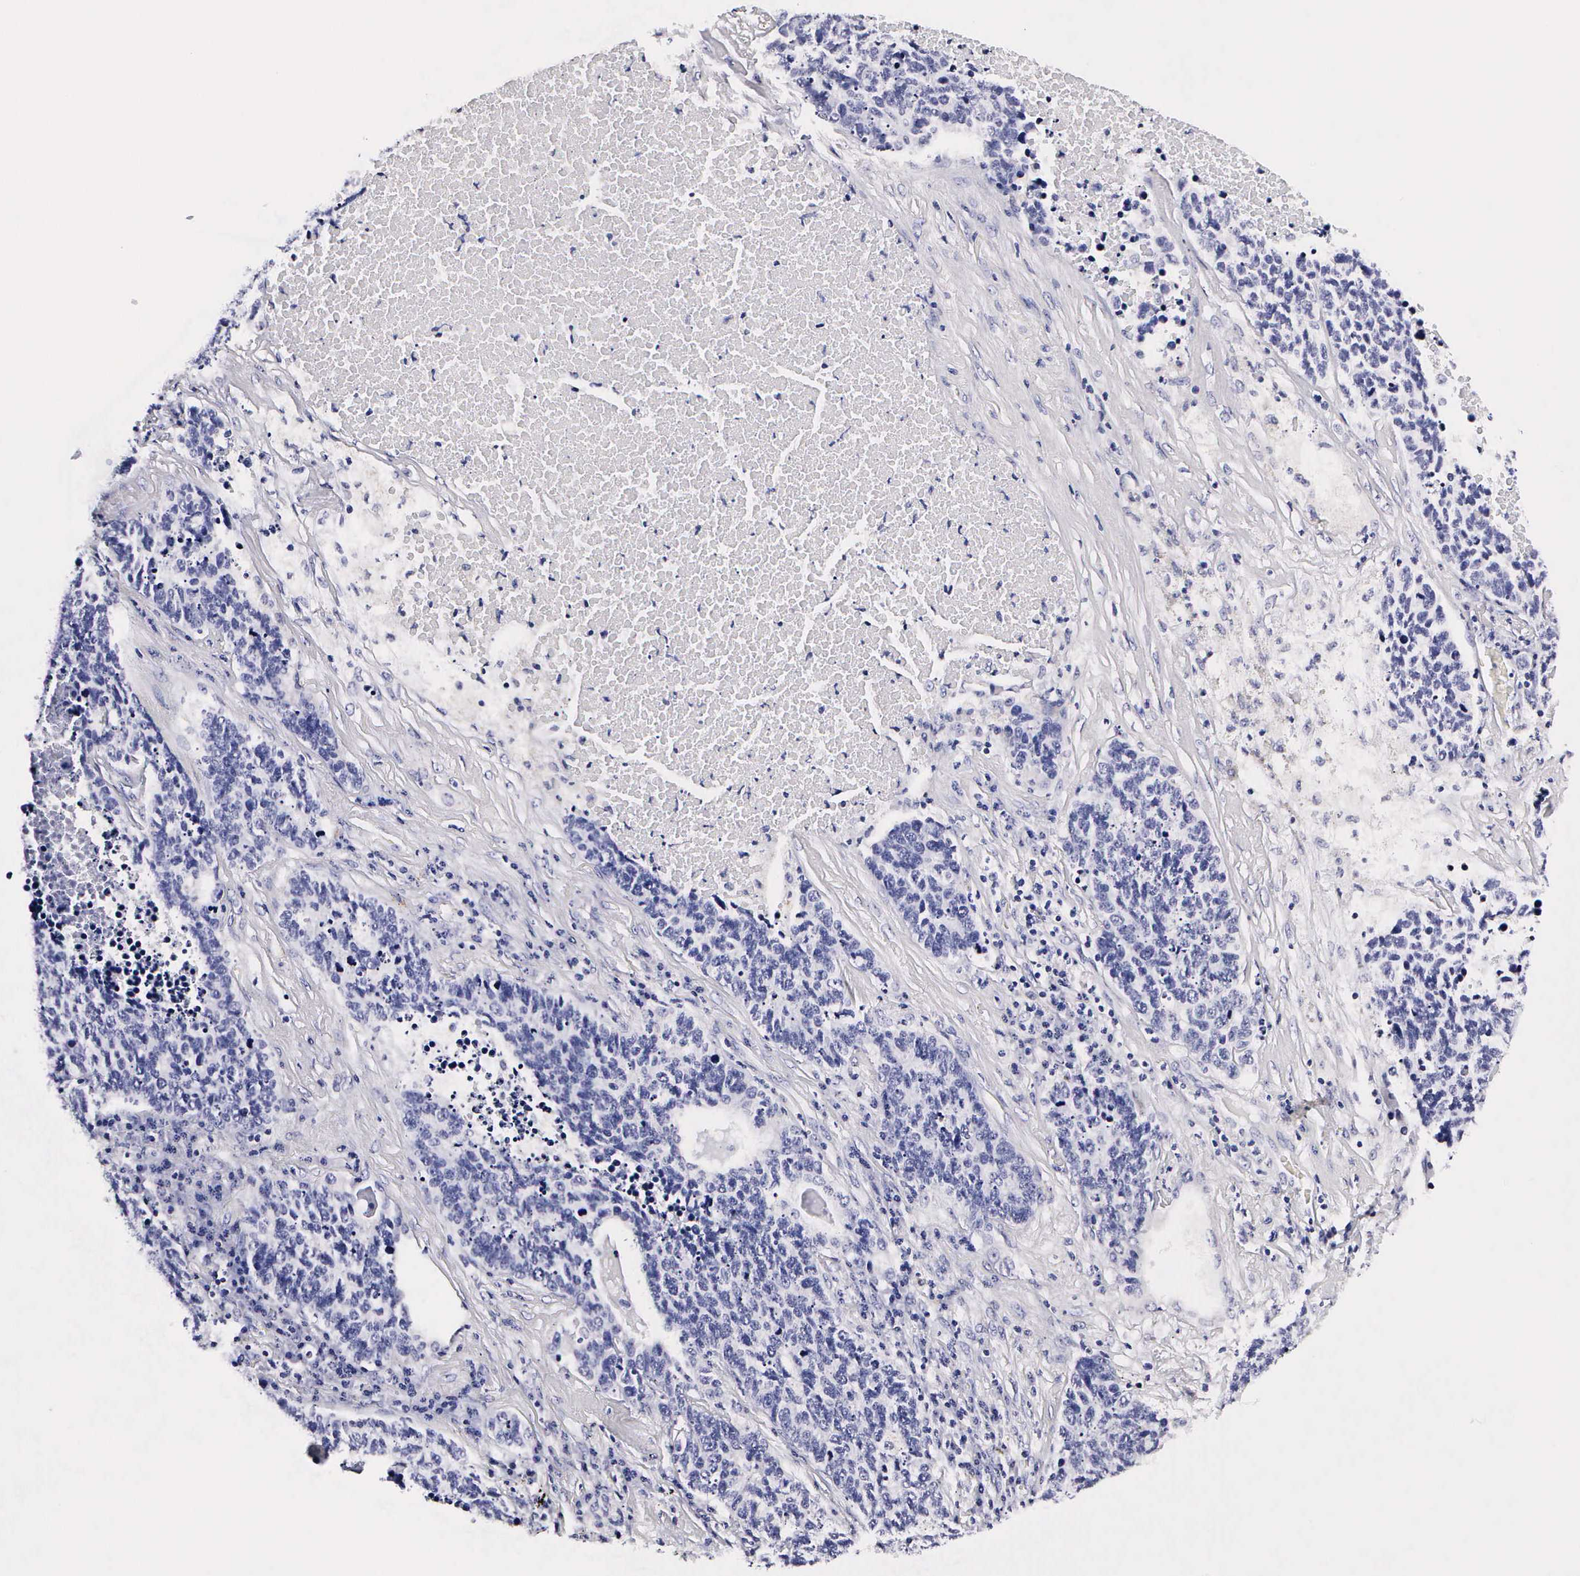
{"staining": {"intensity": "negative", "quantity": "none", "location": "none"}, "tissue": "lung cancer", "cell_type": "Tumor cells", "image_type": "cancer", "snomed": [{"axis": "morphology", "description": "Neoplasm, malignant, NOS"}, {"axis": "topography", "description": "Lung"}], "caption": "Protein analysis of neoplasm (malignant) (lung) exhibits no significant positivity in tumor cells. The staining is performed using DAB brown chromogen with nuclei counter-stained in using hematoxylin.", "gene": "RNASE6", "patient": {"sex": "female", "age": 75}}